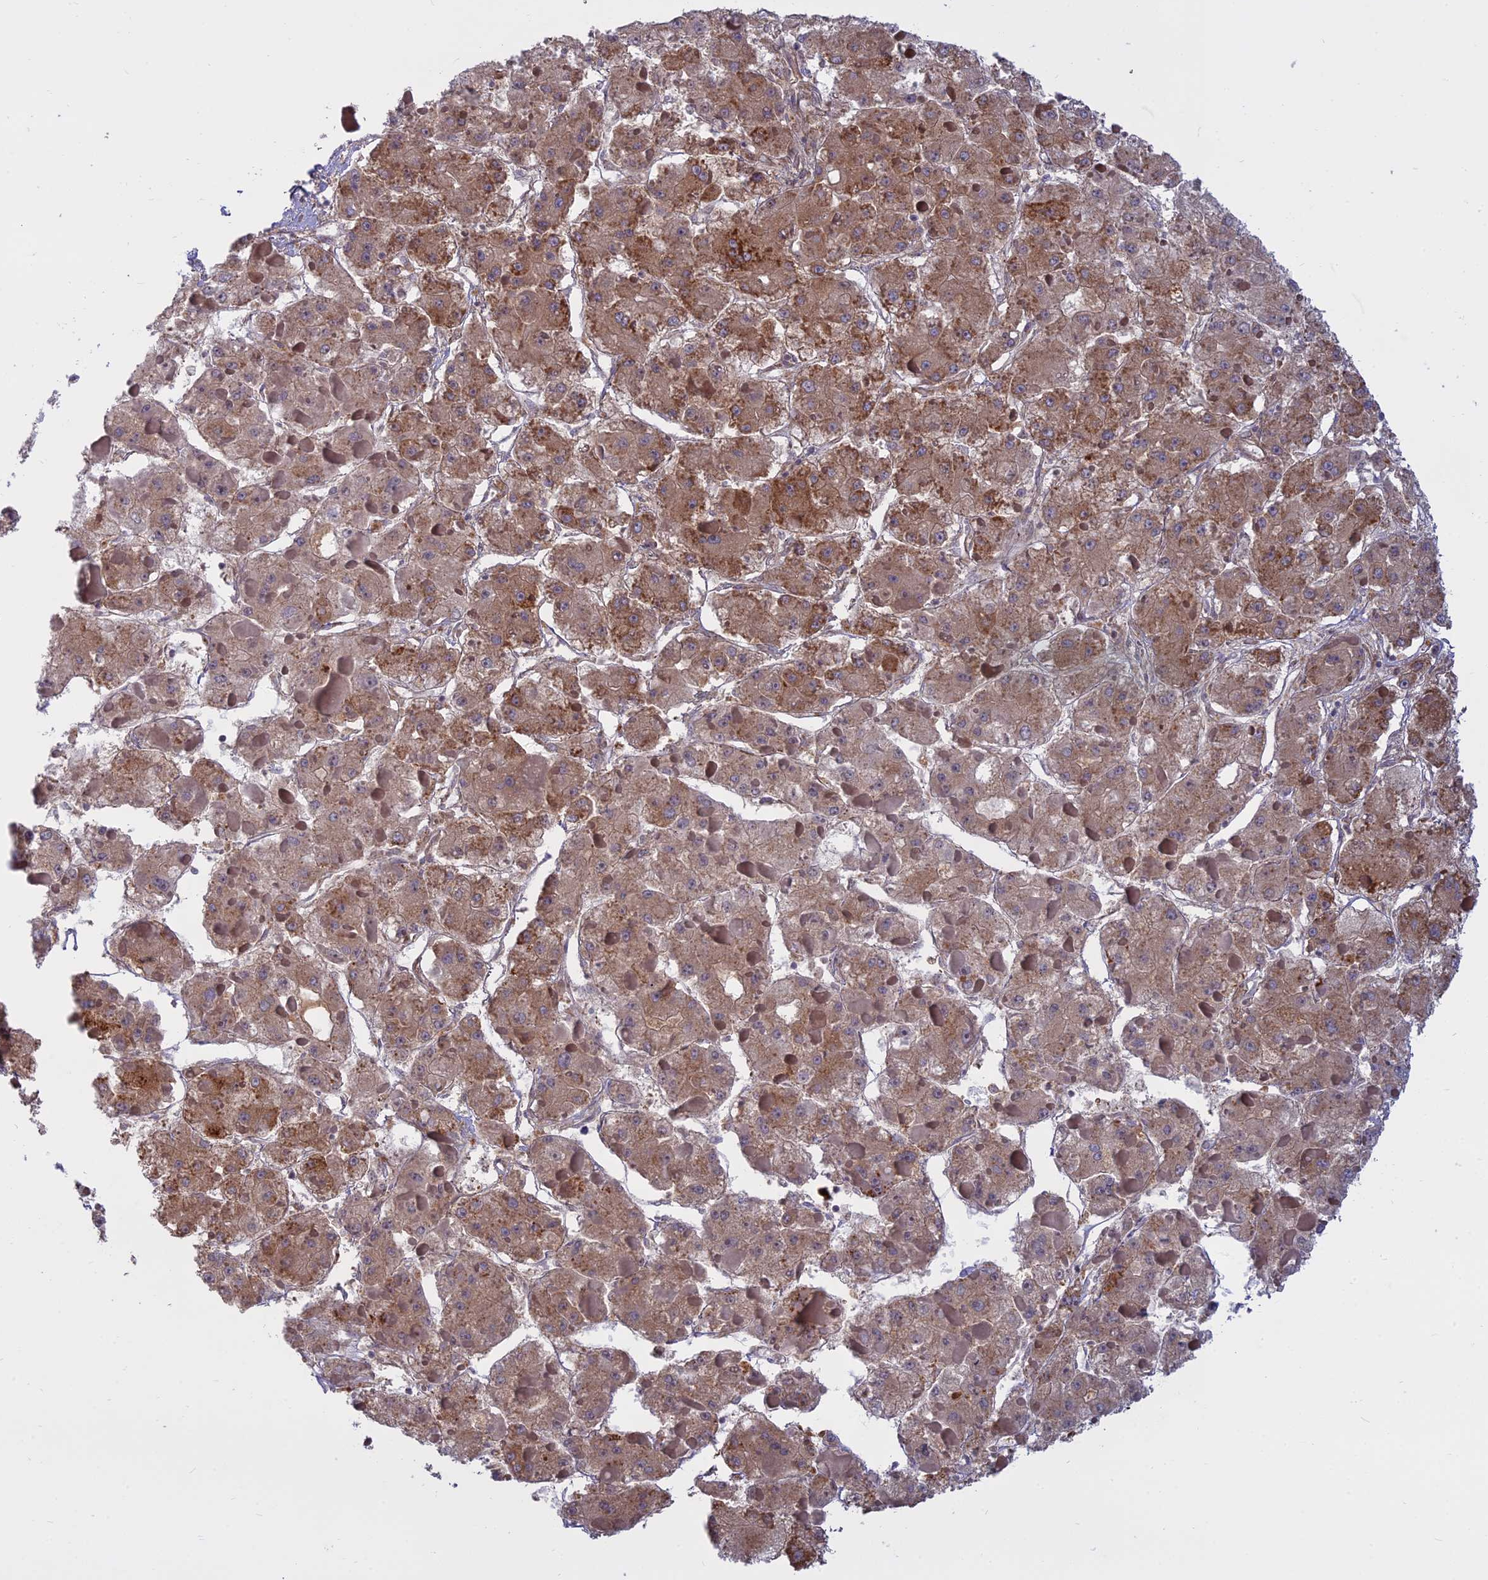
{"staining": {"intensity": "moderate", "quantity": ">75%", "location": "cytoplasmic/membranous"}, "tissue": "liver cancer", "cell_type": "Tumor cells", "image_type": "cancer", "snomed": [{"axis": "morphology", "description": "Carcinoma, Hepatocellular, NOS"}, {"axis": "topography", "description": "Liver"}], "caption": "Immunohistochemistry (IHC) of human liver cancer (hepatocellular carcinoma) demonstrates medium levels of moderate cytoplasmic/membranous staining in about >75% of tumor cells.", "gene": "TMEM208", "patient": {"sex": "female", "age": 73}}